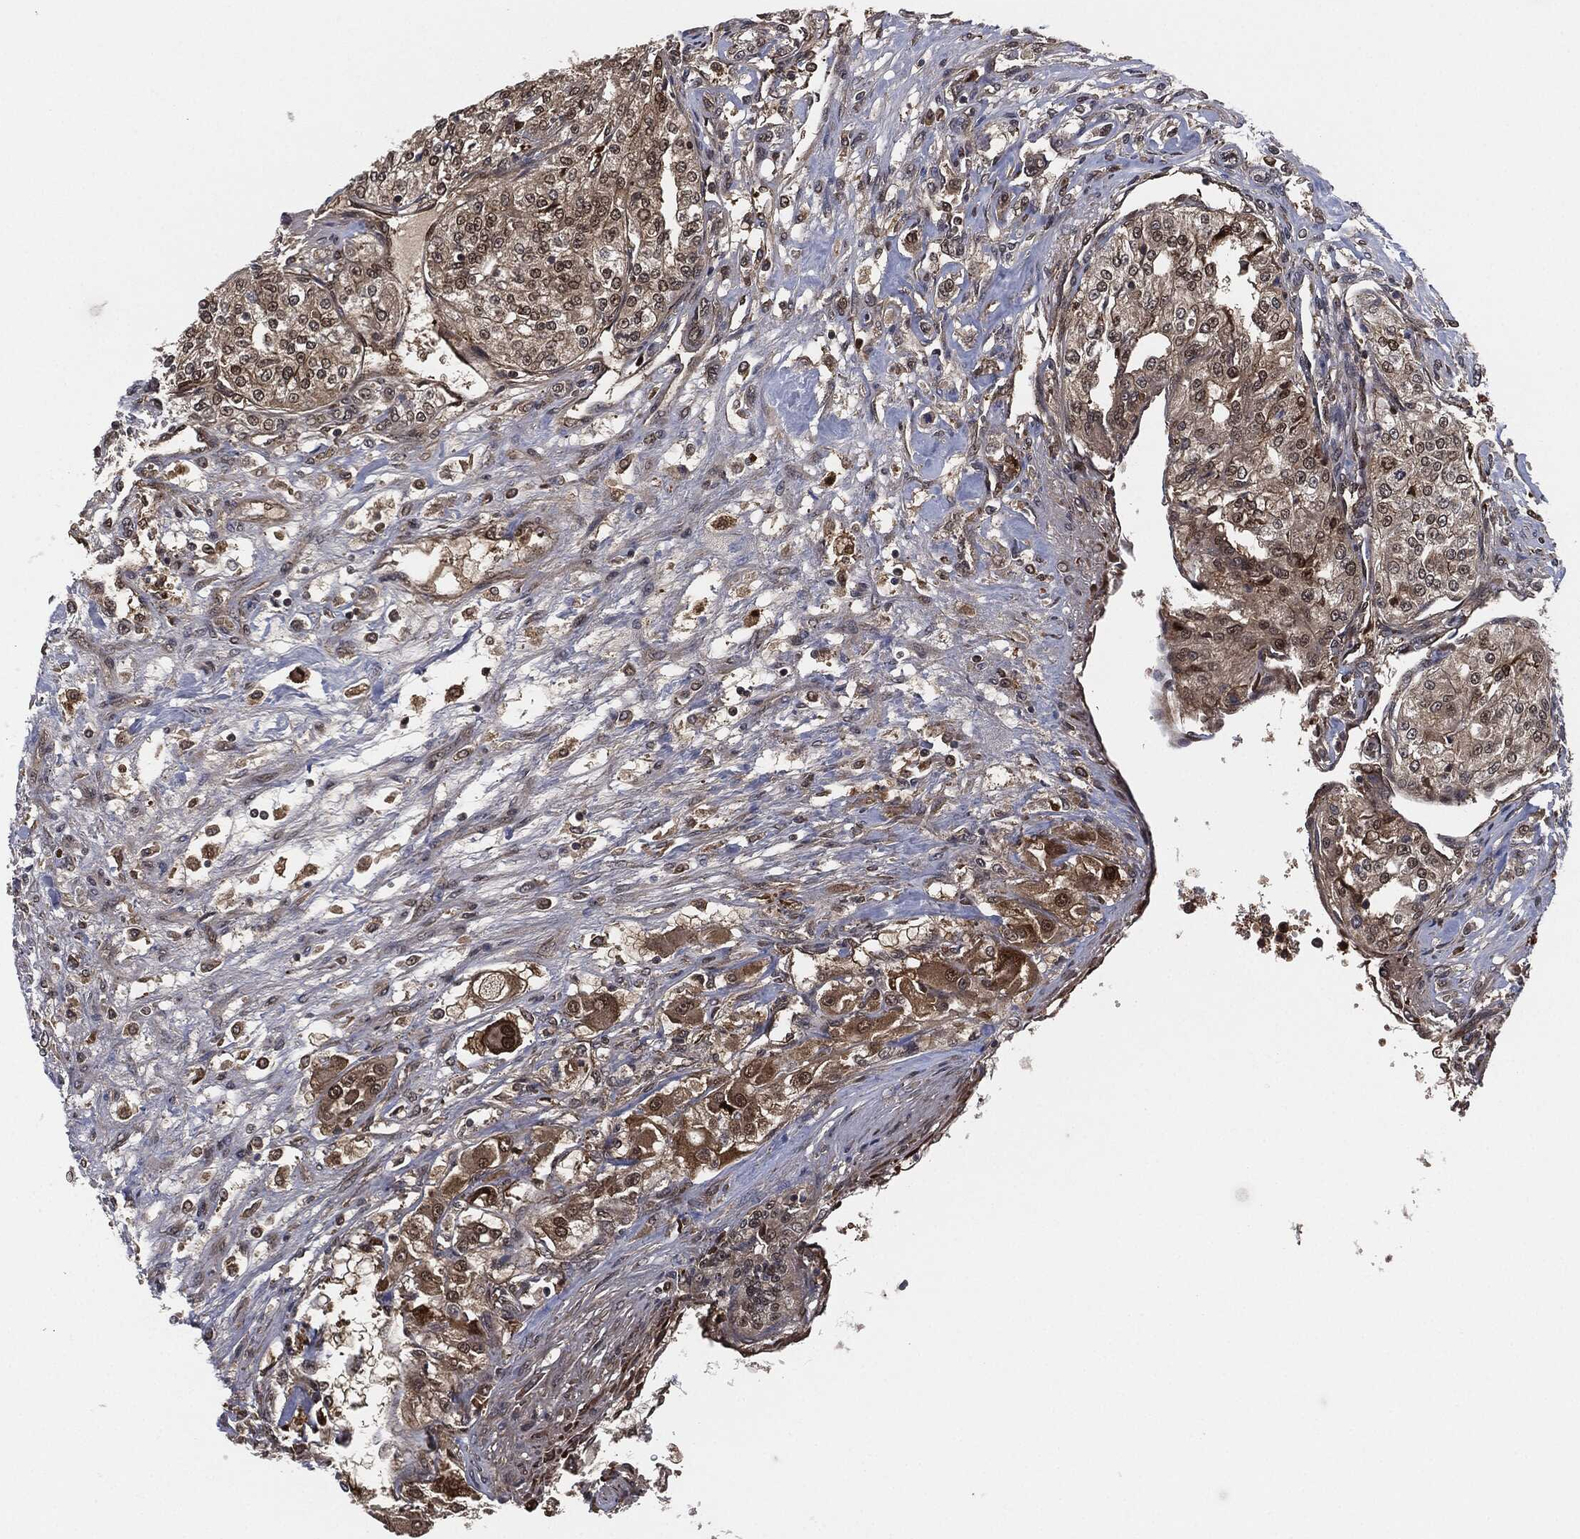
{"staining": {"intensity": "moderate", "quantity": "<25%", "location": "cytoplasmic/membranous"}, "tissue": "renal cancer", "cell_type": "Tumor cells", "image_type": "cancer", "snomed": [{"axis": "morphology", "description": "Adenocarcinoma, NOS"}, {"axis": "topography", "description": "Kidney"}], "caption": "This image demonstrates IHC staining of human renal cancer (adenocarcinoma), with low moderate cytoplasmic/membranous expression in approximately <25% of tumor cells.", "gene": "CAPRIN2", "patient": {"sex": "female", "age": 63}}